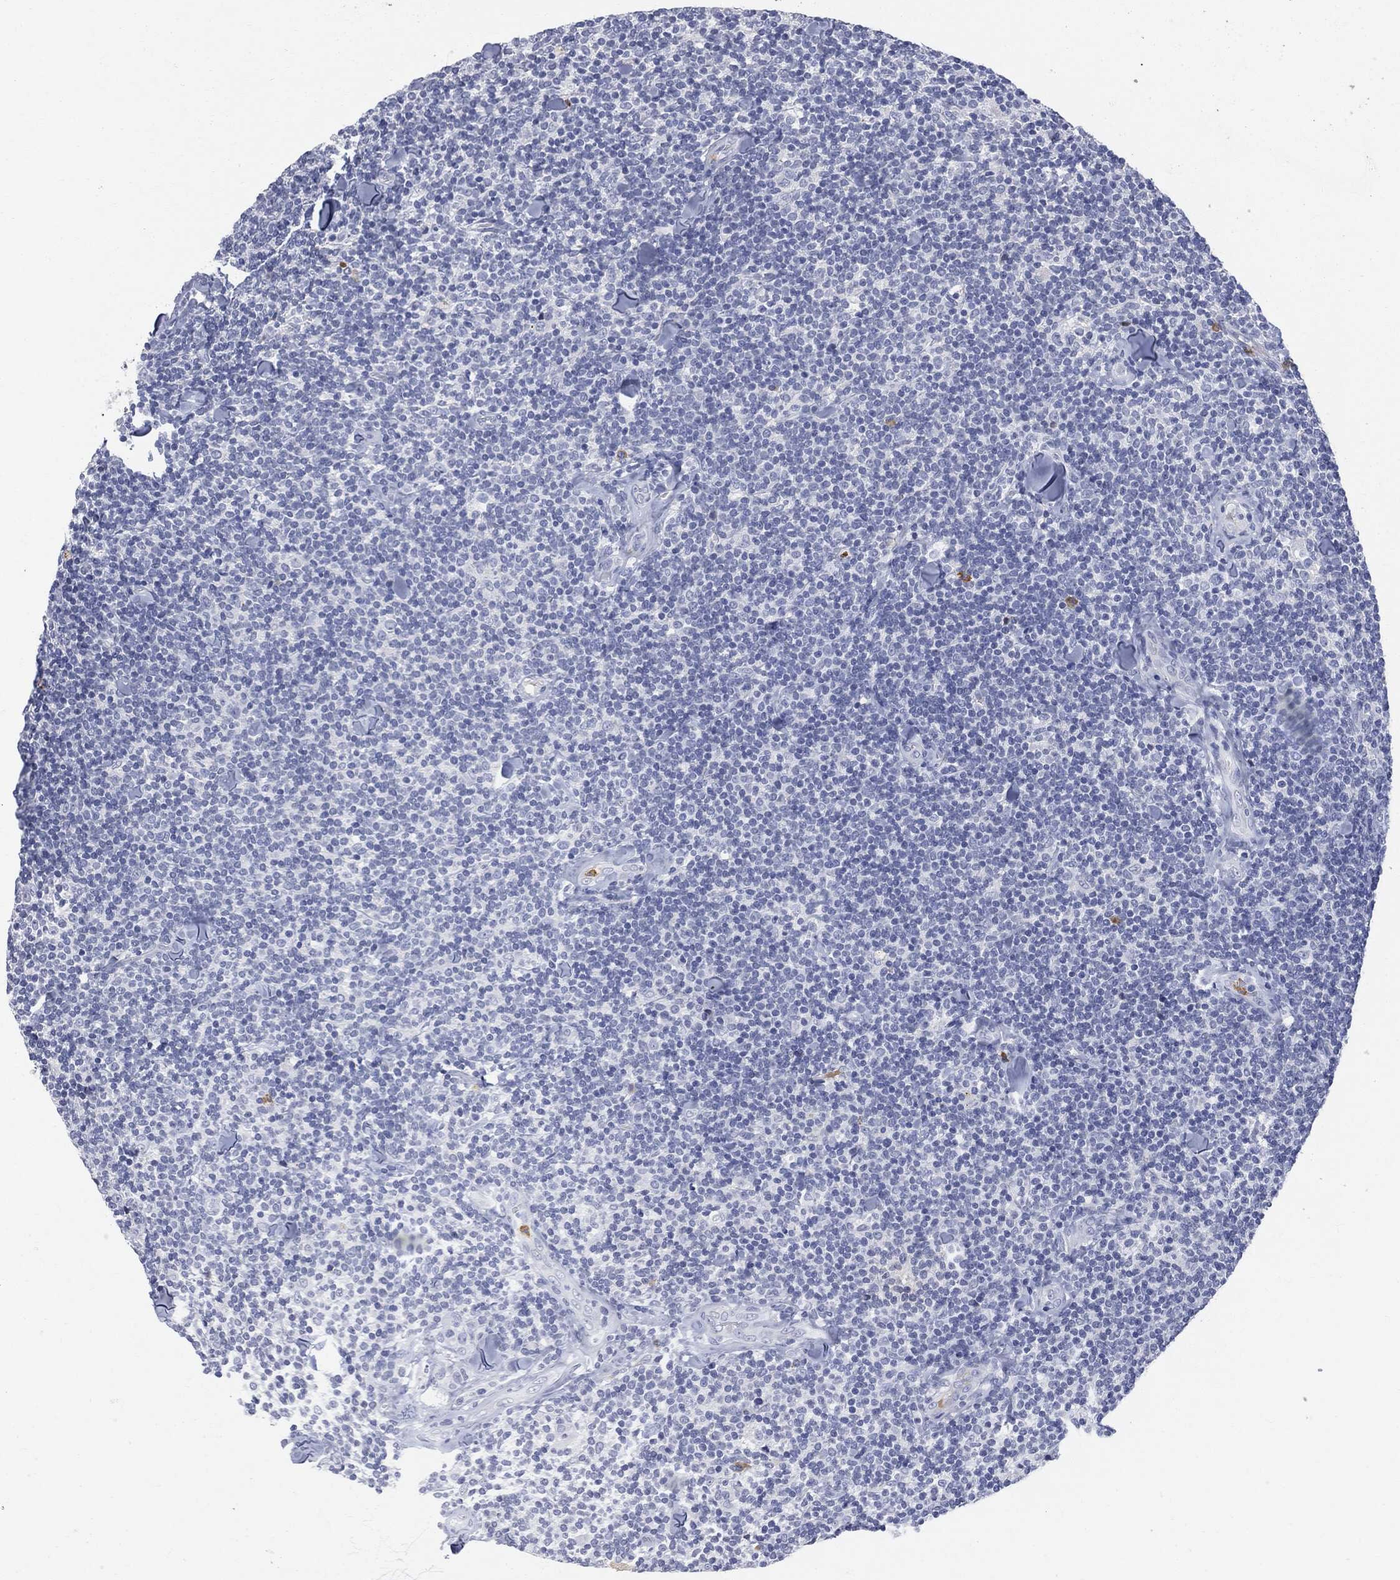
{"staining": {"intensity": "negative", "quantity": "none", "location": "none"}, "tissue": "lymphoma", "cell_type": "Tumor cells", "image_type": "cancer", "snomed": [{"axis": "morphology", "description": "Malignant lymphoma, non-Hodgkin's type, Low grade"}, {"axis": "topography", "description": "Lymph node"}], "caption": "The histopathology image displays no significant expression in tumor cells of lymphoma.", "gene": "BTK", "patient": {"sex": "female", "age": 56}}